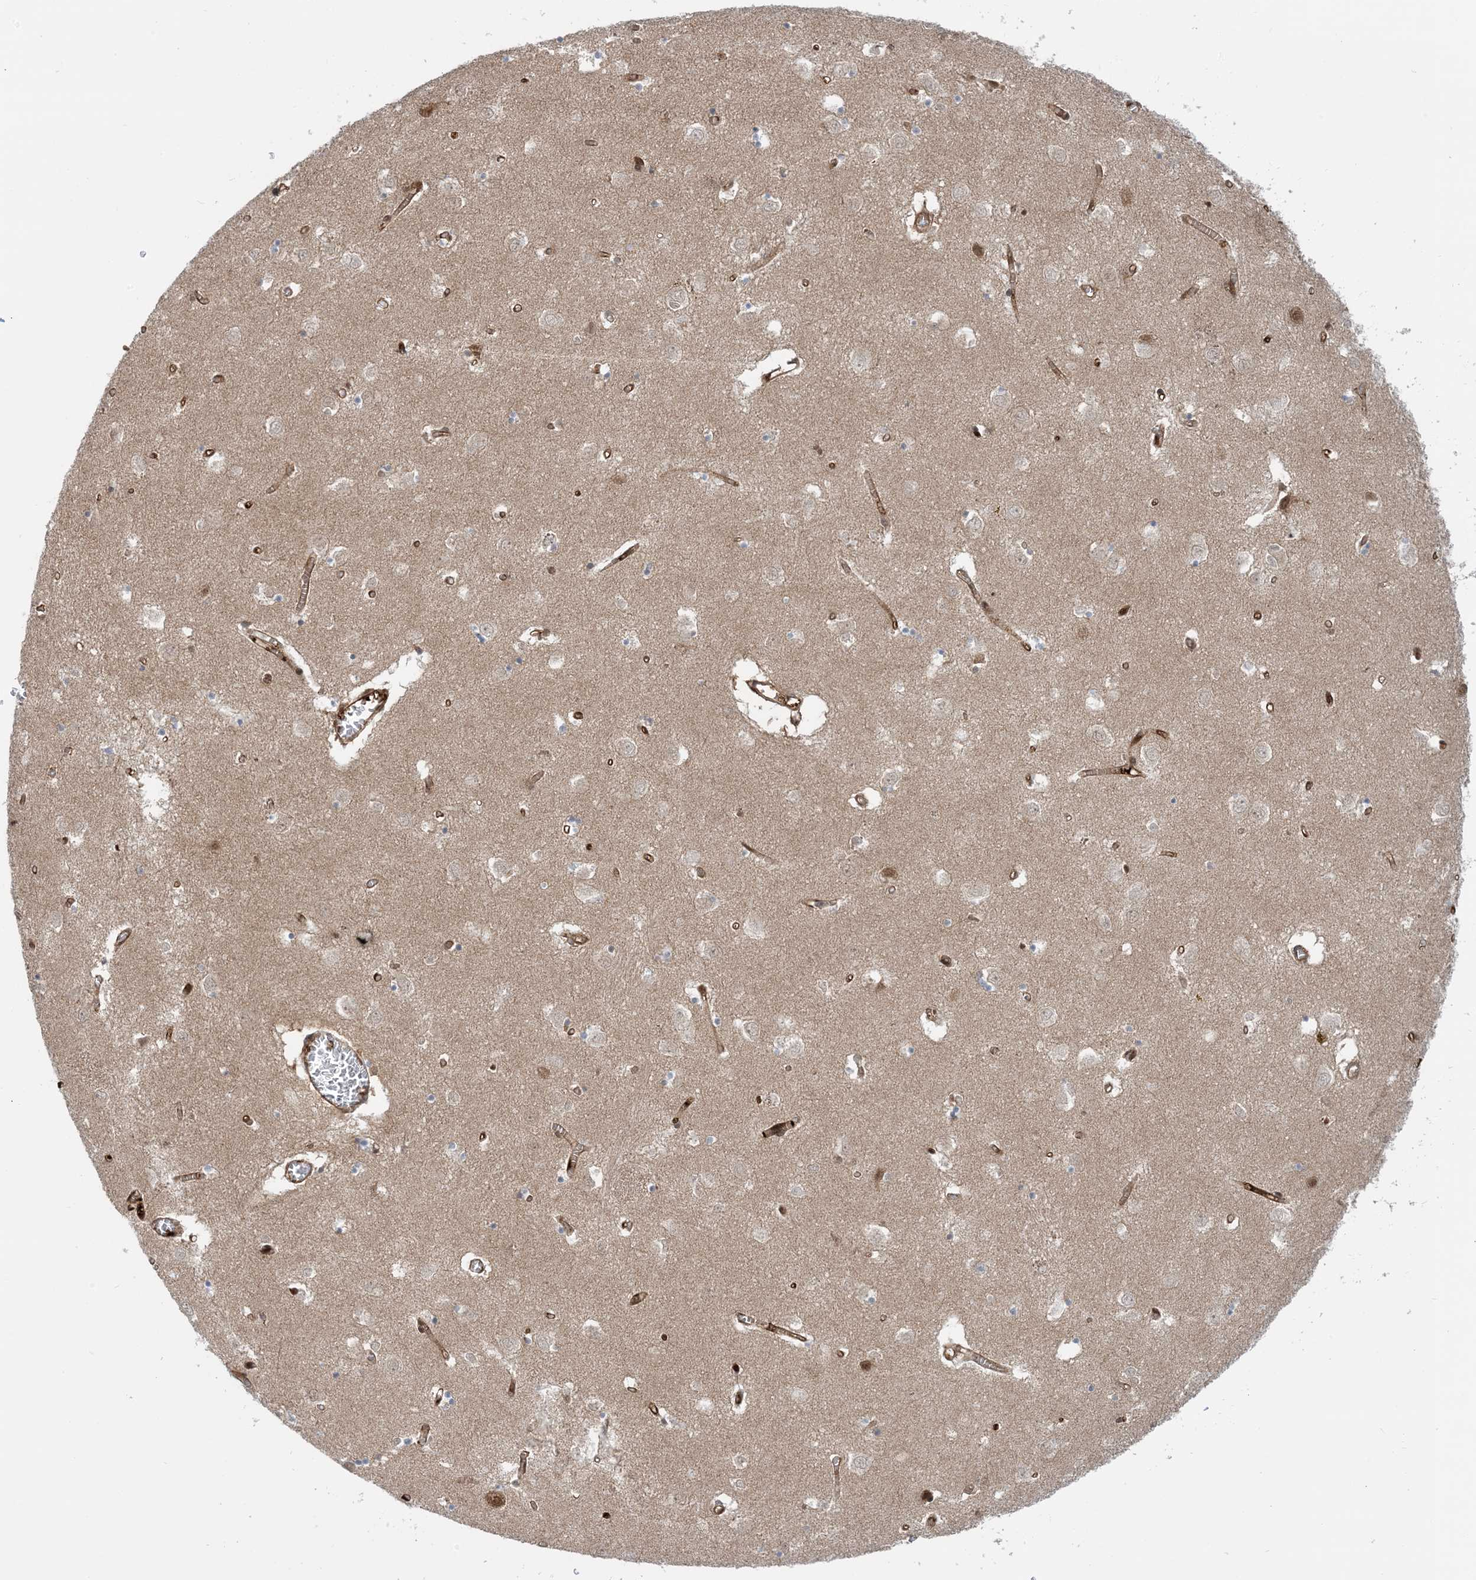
{"staining": {"intensity": "negative", "quantity": "none", "location": "none"}, "tissue": "caudate", "cell_type": "Glial cells", "image_type": "normal", "snomed": [{"axis": "morphology", "description": "Normal tissue, NOS"}, {"axis": "topography", "description": "Lateral ventricle wall"}], "caption": "Immunohistochemical staining of unremarkable caudate exhibits no significant expression in glial cells.", "gene": "PPM1F", "patient": {"sex": "male", "age": 70}}